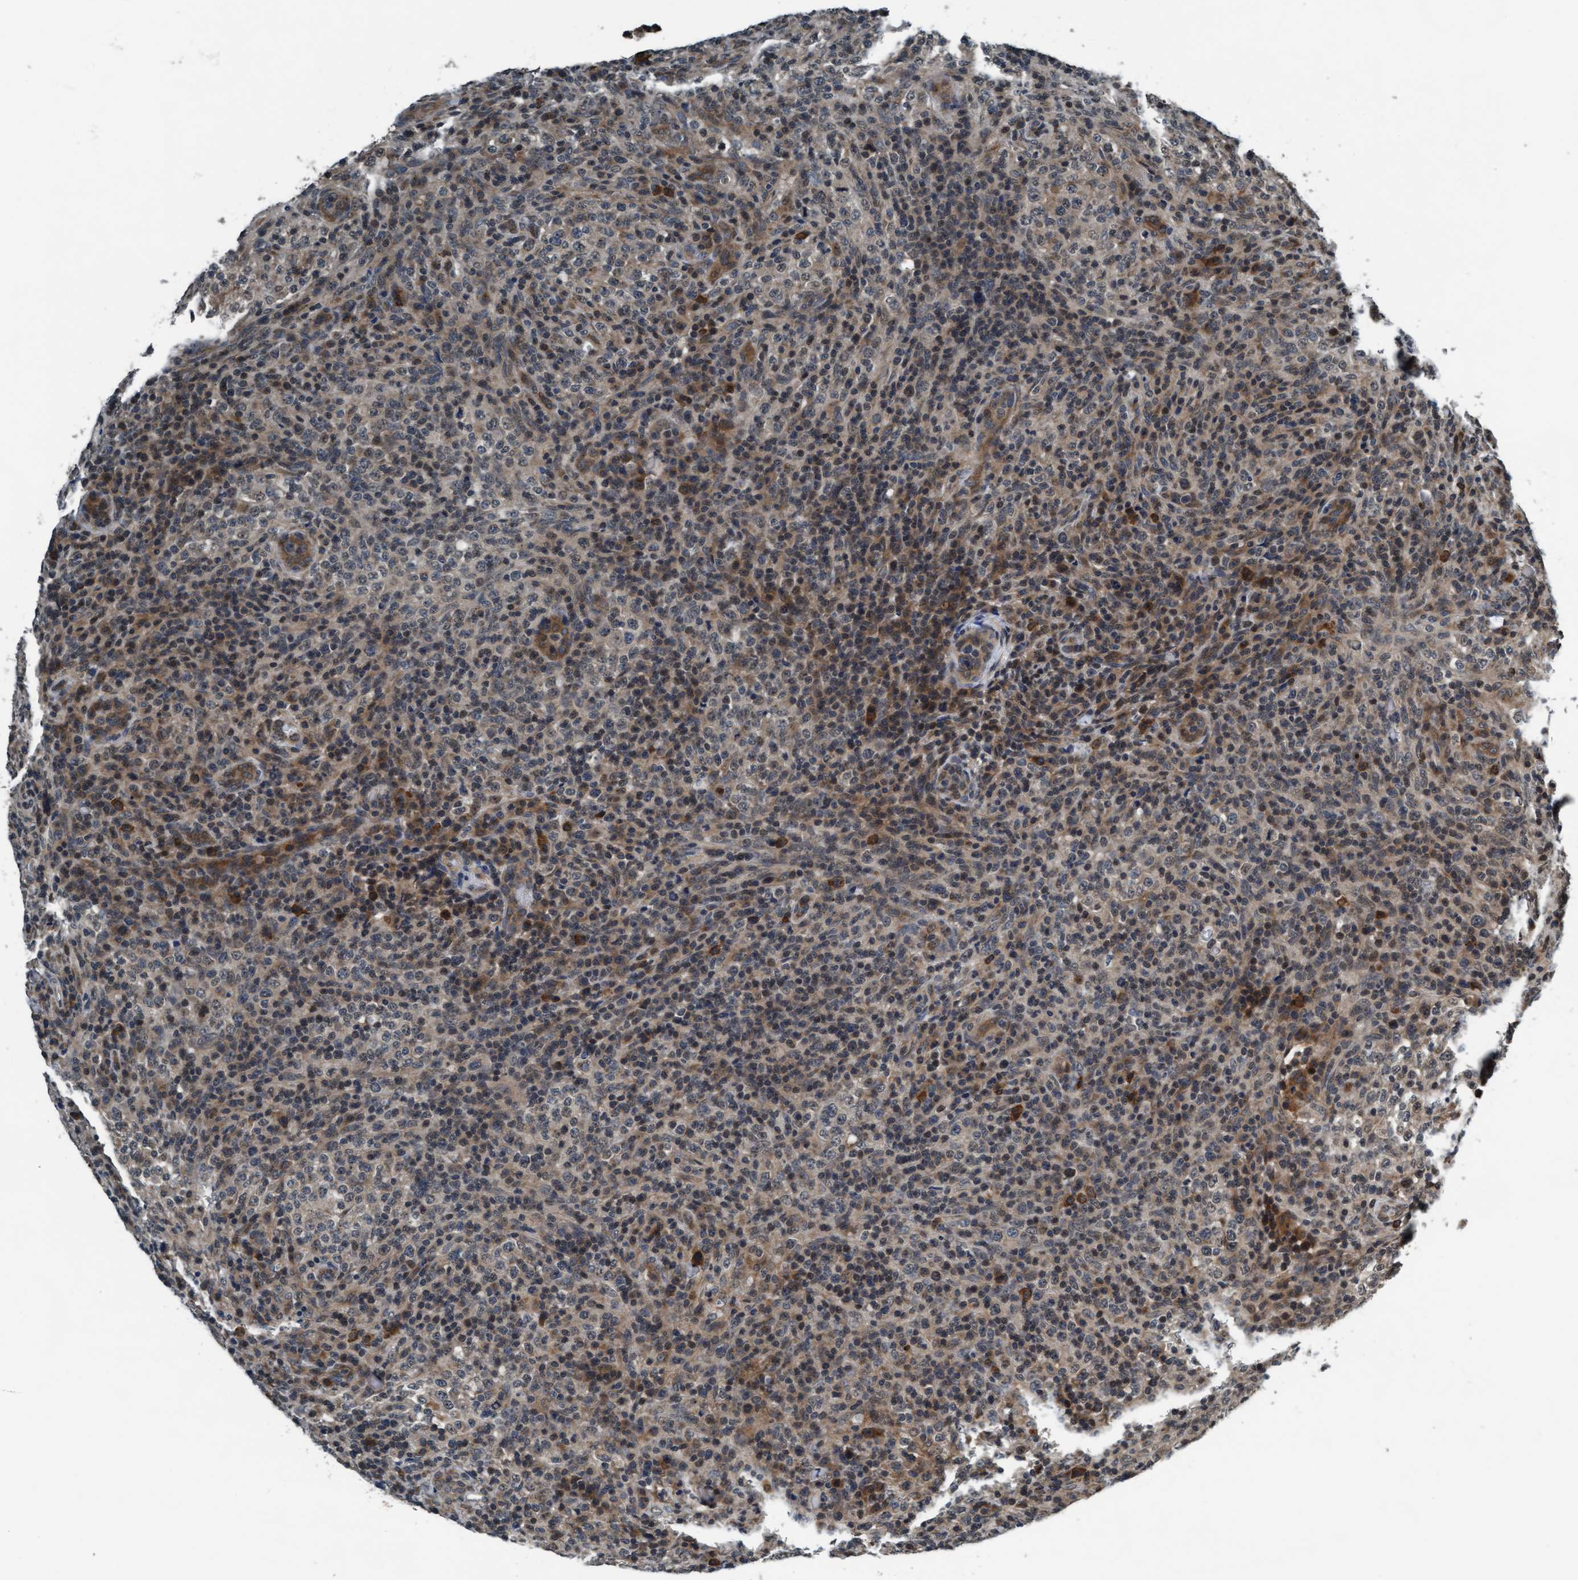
{"staining": {"intensity": "weak", "quantity": "25%-75%", "location": "cytoplasmic/membranous,nuclear"}, "tissue": "lymphoma", "cell_type": "Tumor cells", "image_type": "cancer", "snomed": [{"axis": "morphology", "description": "Malignant lymphoma, non-Hodgkin's type, High grade"}, {"axis": "topography", "description": "Lymph node"}], "caption": "Weak cytoplasmic/membranous and nuclear protein positivity is appreciated in approximately 25%-75% of tumor cells in malignant lymphoma, non-Hodgkin's type (high-grade).", "gene": "WASF1", "patient": {"sex": "female", "age": 76}}